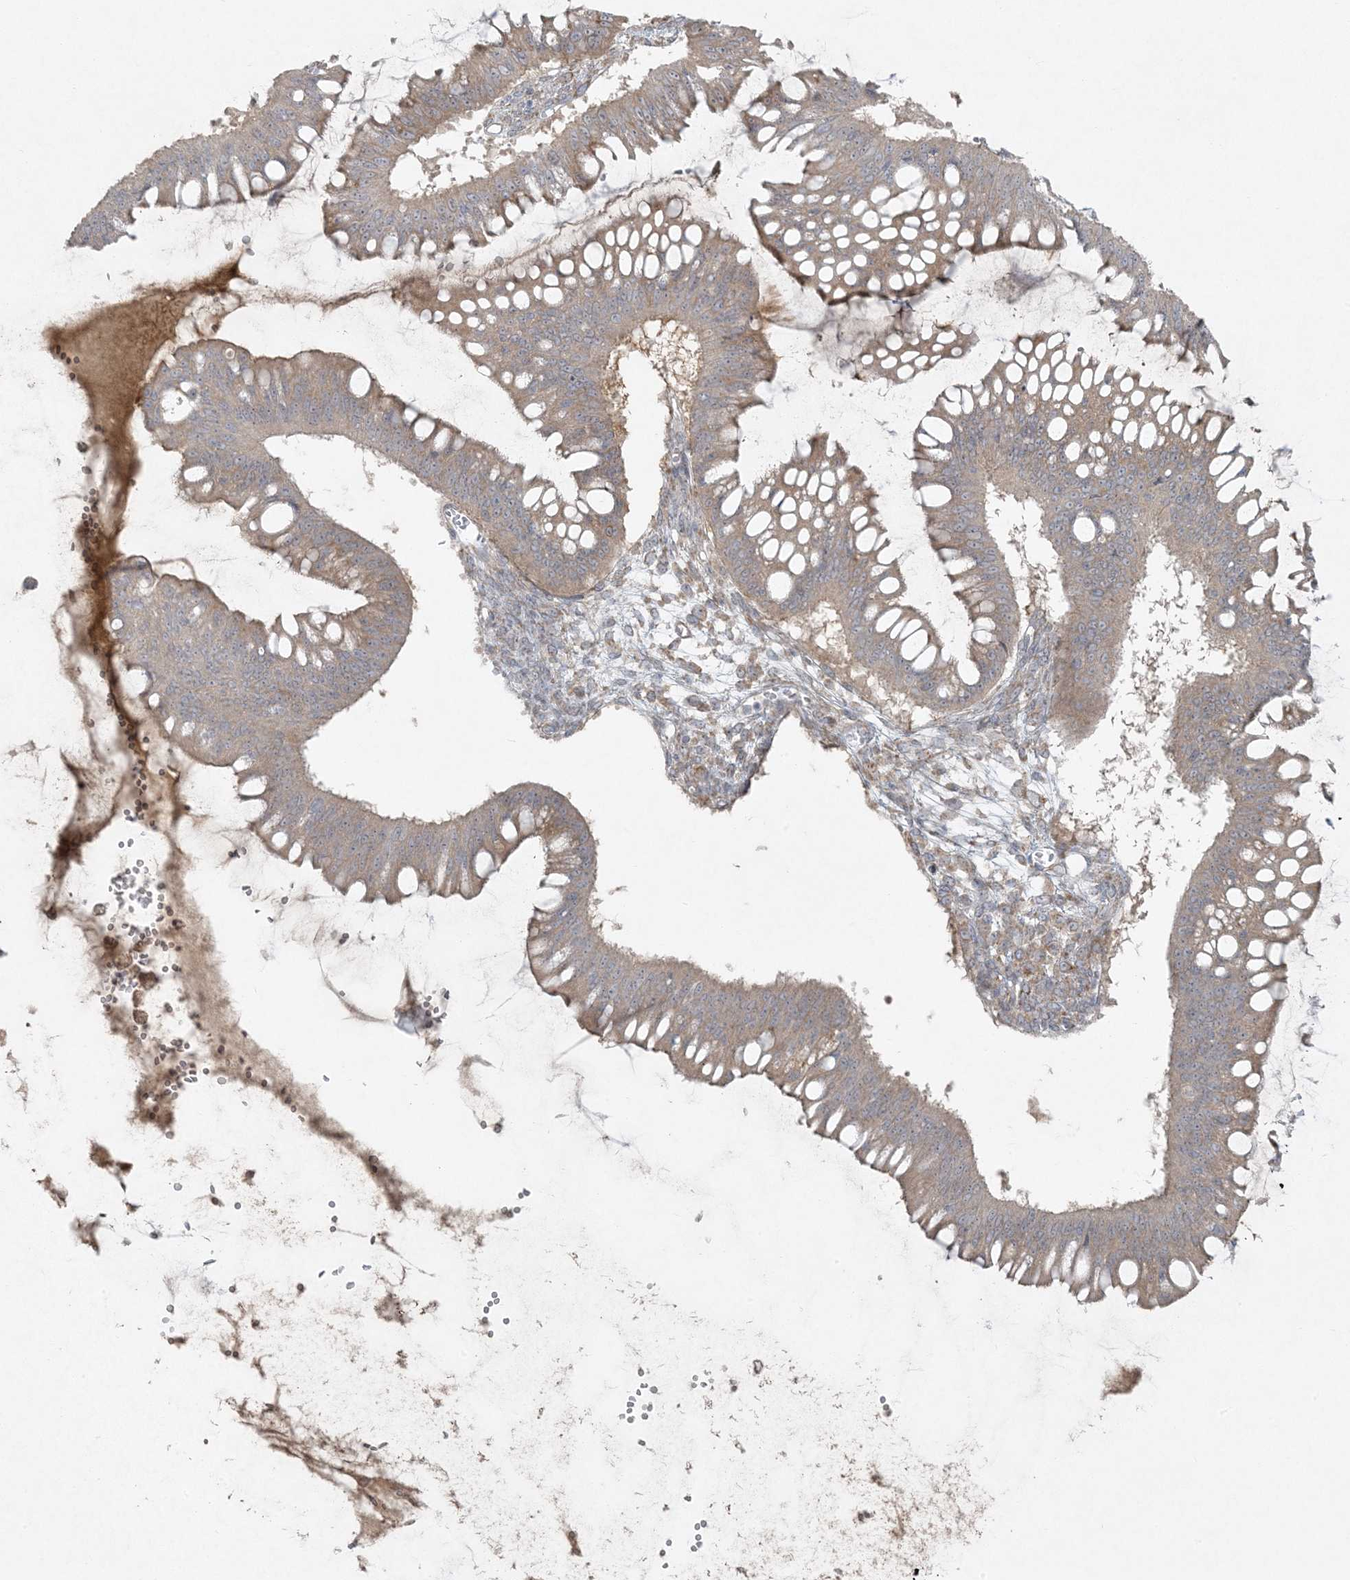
{"staining": {"intensity": "moderate", "quantity": ">75%", "location": "cytoplasmic/membranous"}, "tissue": "ovarian cancer", "cell_type": "Tumor cells", "image_type": "cancer", "snomed": [{"axis": "morphology", "description": "Cystadenocarcinoma, mucinous, NOS"}, {"axis": "topography", "description": "Ovary"}], "caption": "Protein expression analysis of human mucinous cystadenocarcinoma (ovarian) reveals moderate cytoplasmic/membranous expression in about >75% of tumor cells.", "gene": "ZNF263", "patient": {"sex": "female", "age": 73}}